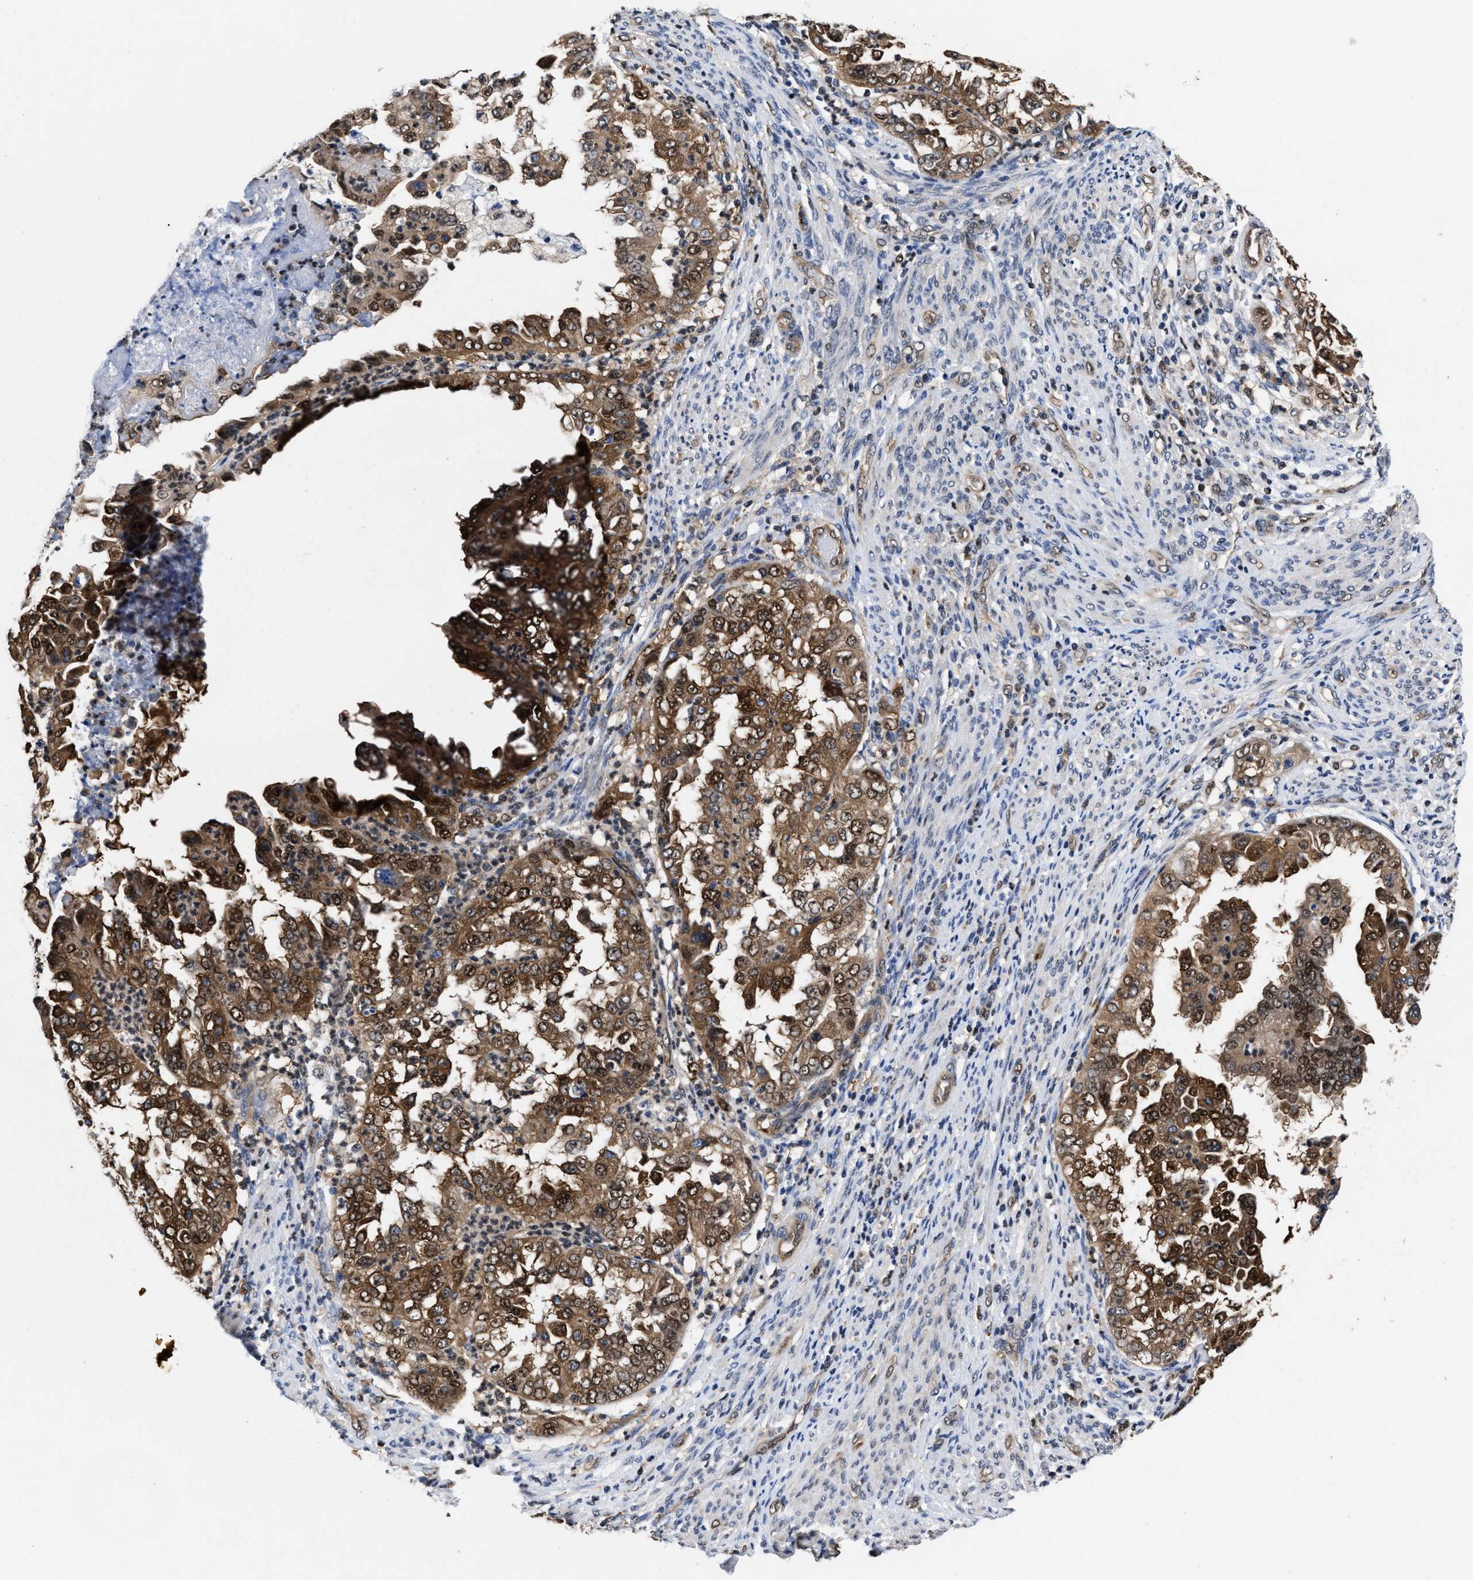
{"staining": {"intensity": "moderate", "quantity": ">75%", "location": "cytoplasmic/membranous,nuclear"}, "tissue": "endometrial cancer", "cell_type": "Tumor cells", "image_type": "cancer", "snomed": [{"axis": "morphology", "description": "Adenocarcinoma, NOS"}, {"axis": "topography", "description": "Endometrium"}], "caption": "A photomicrograph of endometrial cancer stained for a protein demonstrates moderate cytoplasmic/membranous and nuclear brown staining in tumor cells.", "gene": "ACLY", "patient": {"sex": "female", "age": 85}}